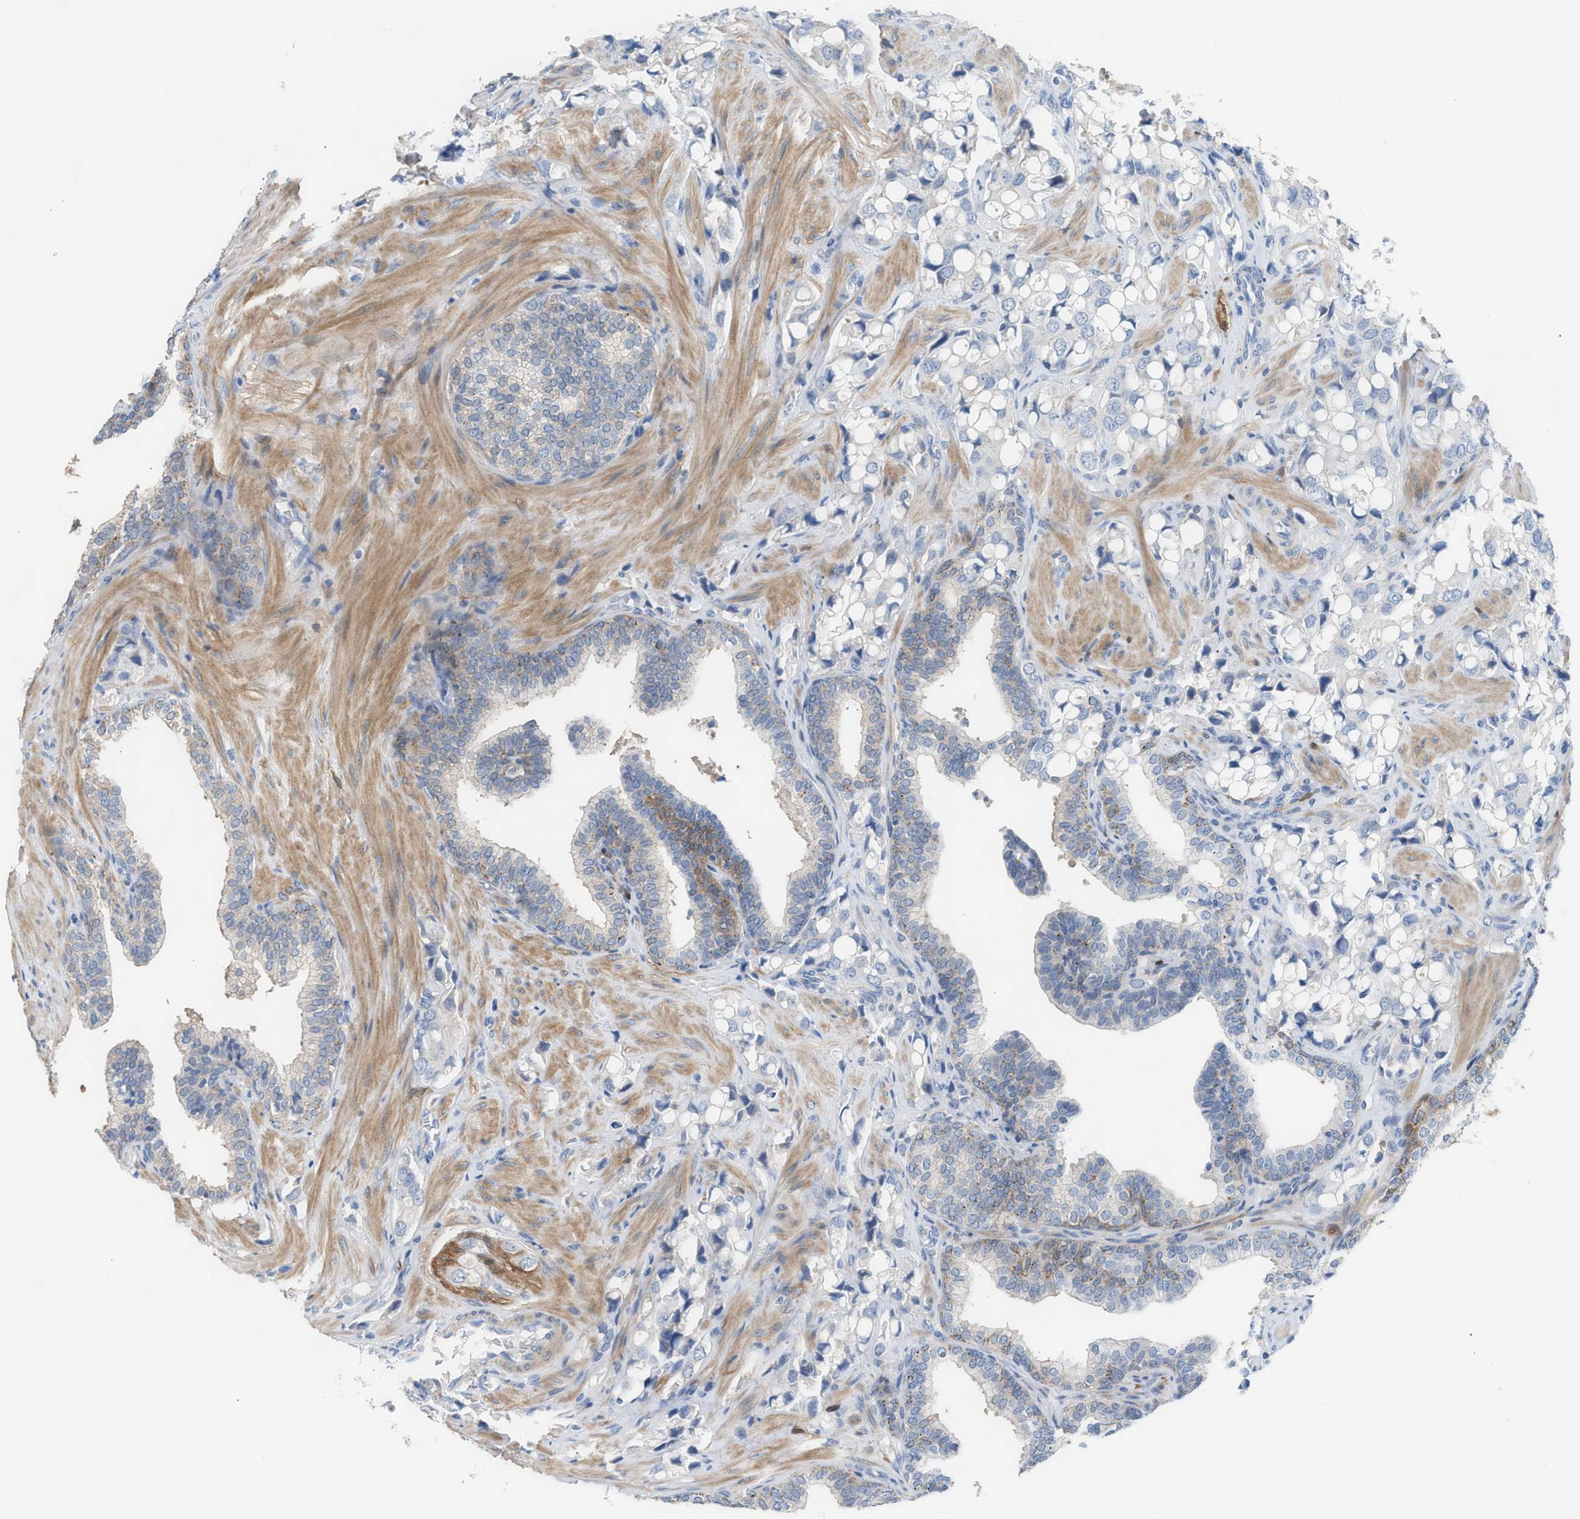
{"staining": {"intensity": "negative", "quantity": "none", "location": "none"}, "tissue": "prostate cancer", "cell_type": "Tumor cells", "image_type": "cancer", "snomed": [{"axis": "morphology", "description": "Adenocarcinoma, High grade"}, {"axis": "topography", "description": "Prostate"}], "caption": "This is a image of IHC staining of prostate adenocarcinoma (high-grade), which shows no staining in tumor cells. The staining is performed using DAB (3,3'-diaminobenzidine) brown chromogen with nuclei counter-stained in using hematoxylin.", "gene": "ASPA", "patient": {"sex": "male", "age": 52}}